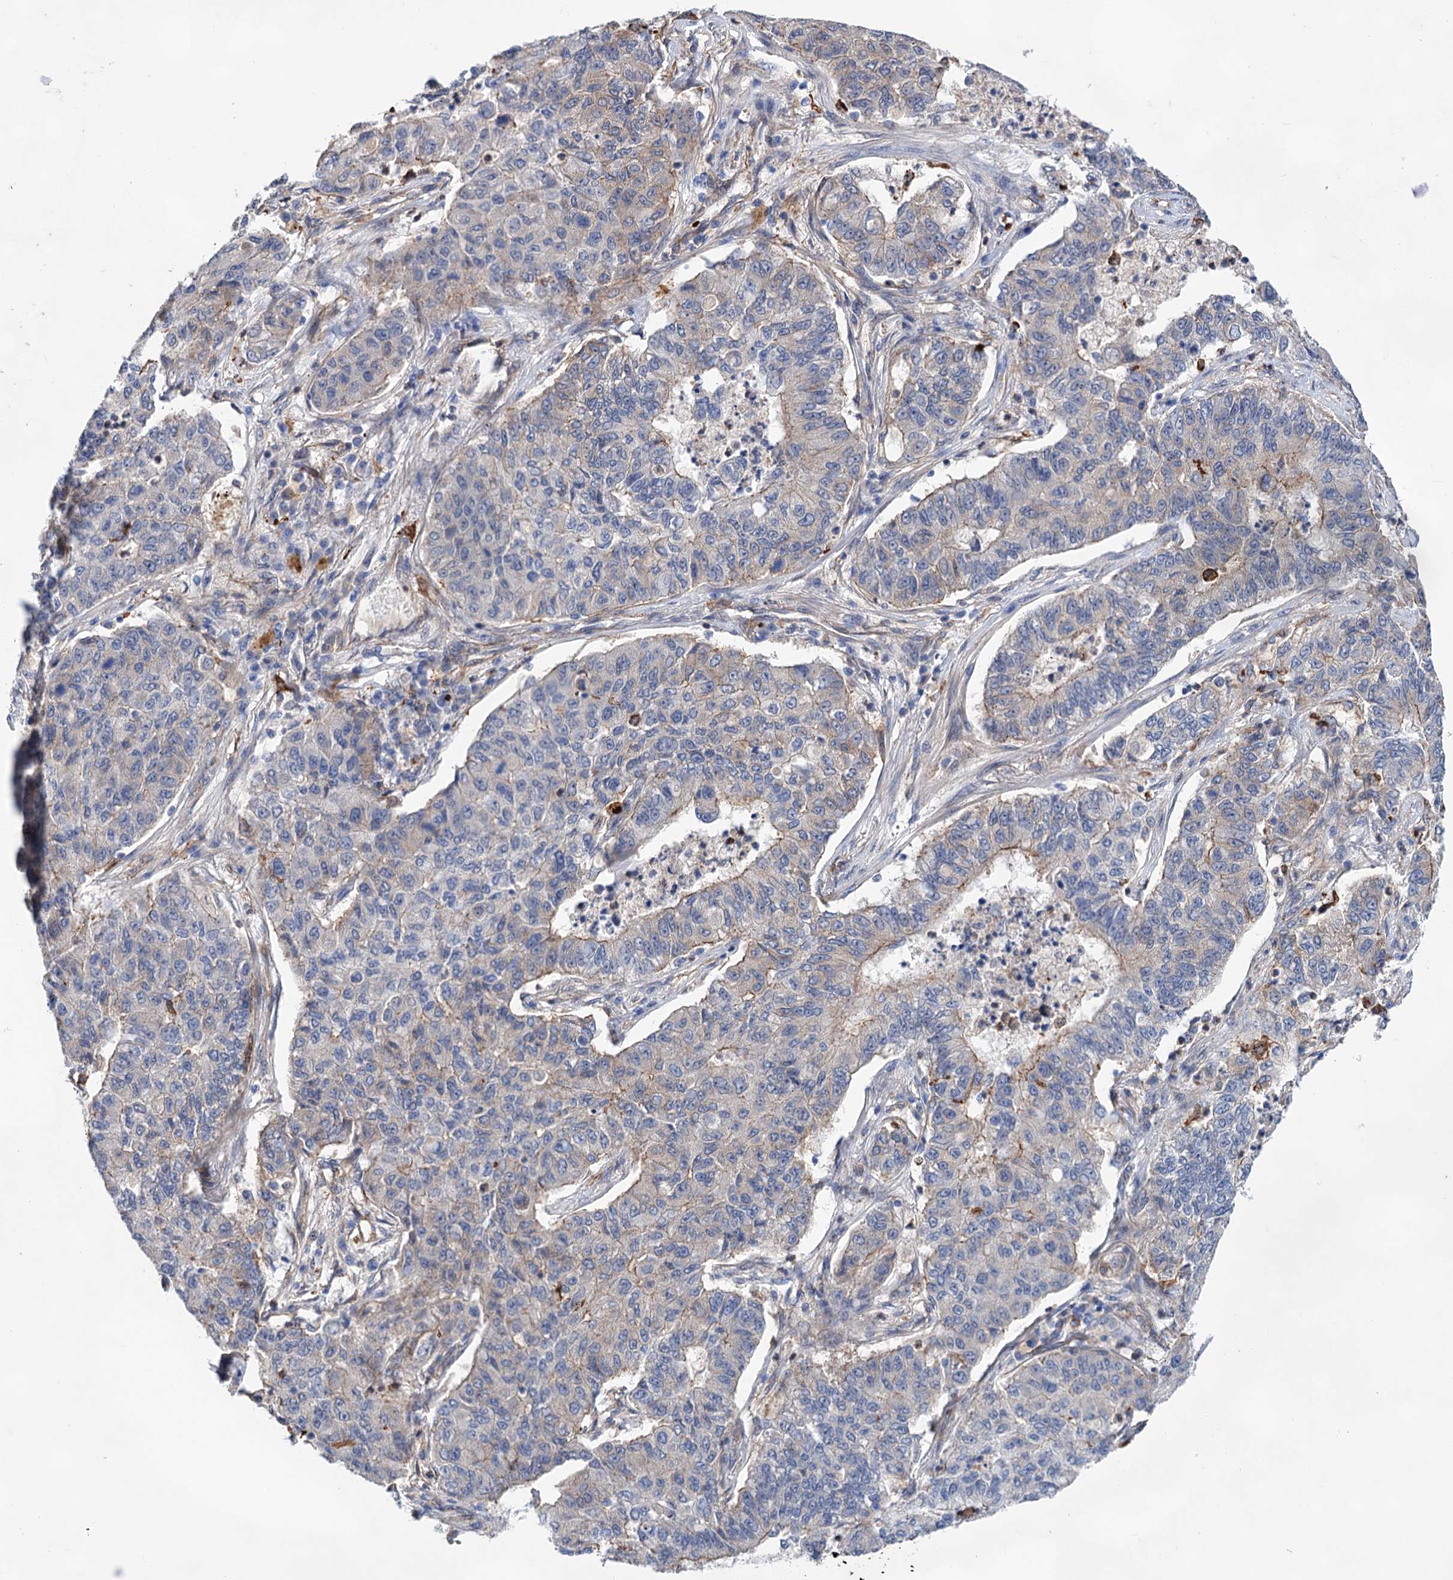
{"staining": {"intensity": "weak", "quantity": "<25%", "location": "cytoplasmic/membranous"}, "tissue": "lung cancer", "cell_type": "Tumor cells", "image_type": "cancer", "snomed": [{"axis": "morphology", "description": "Squamous cell carcinoma, NOS"}, {"axis": "topography", "description": "Lung"}], "caption": "A high-resolution micrograph shows IHC staining of lung cancer, which reveals no significant positivity in tumor cells.", "gene": "TMTC3", "patient": {"sex": "male", "age": 74}}